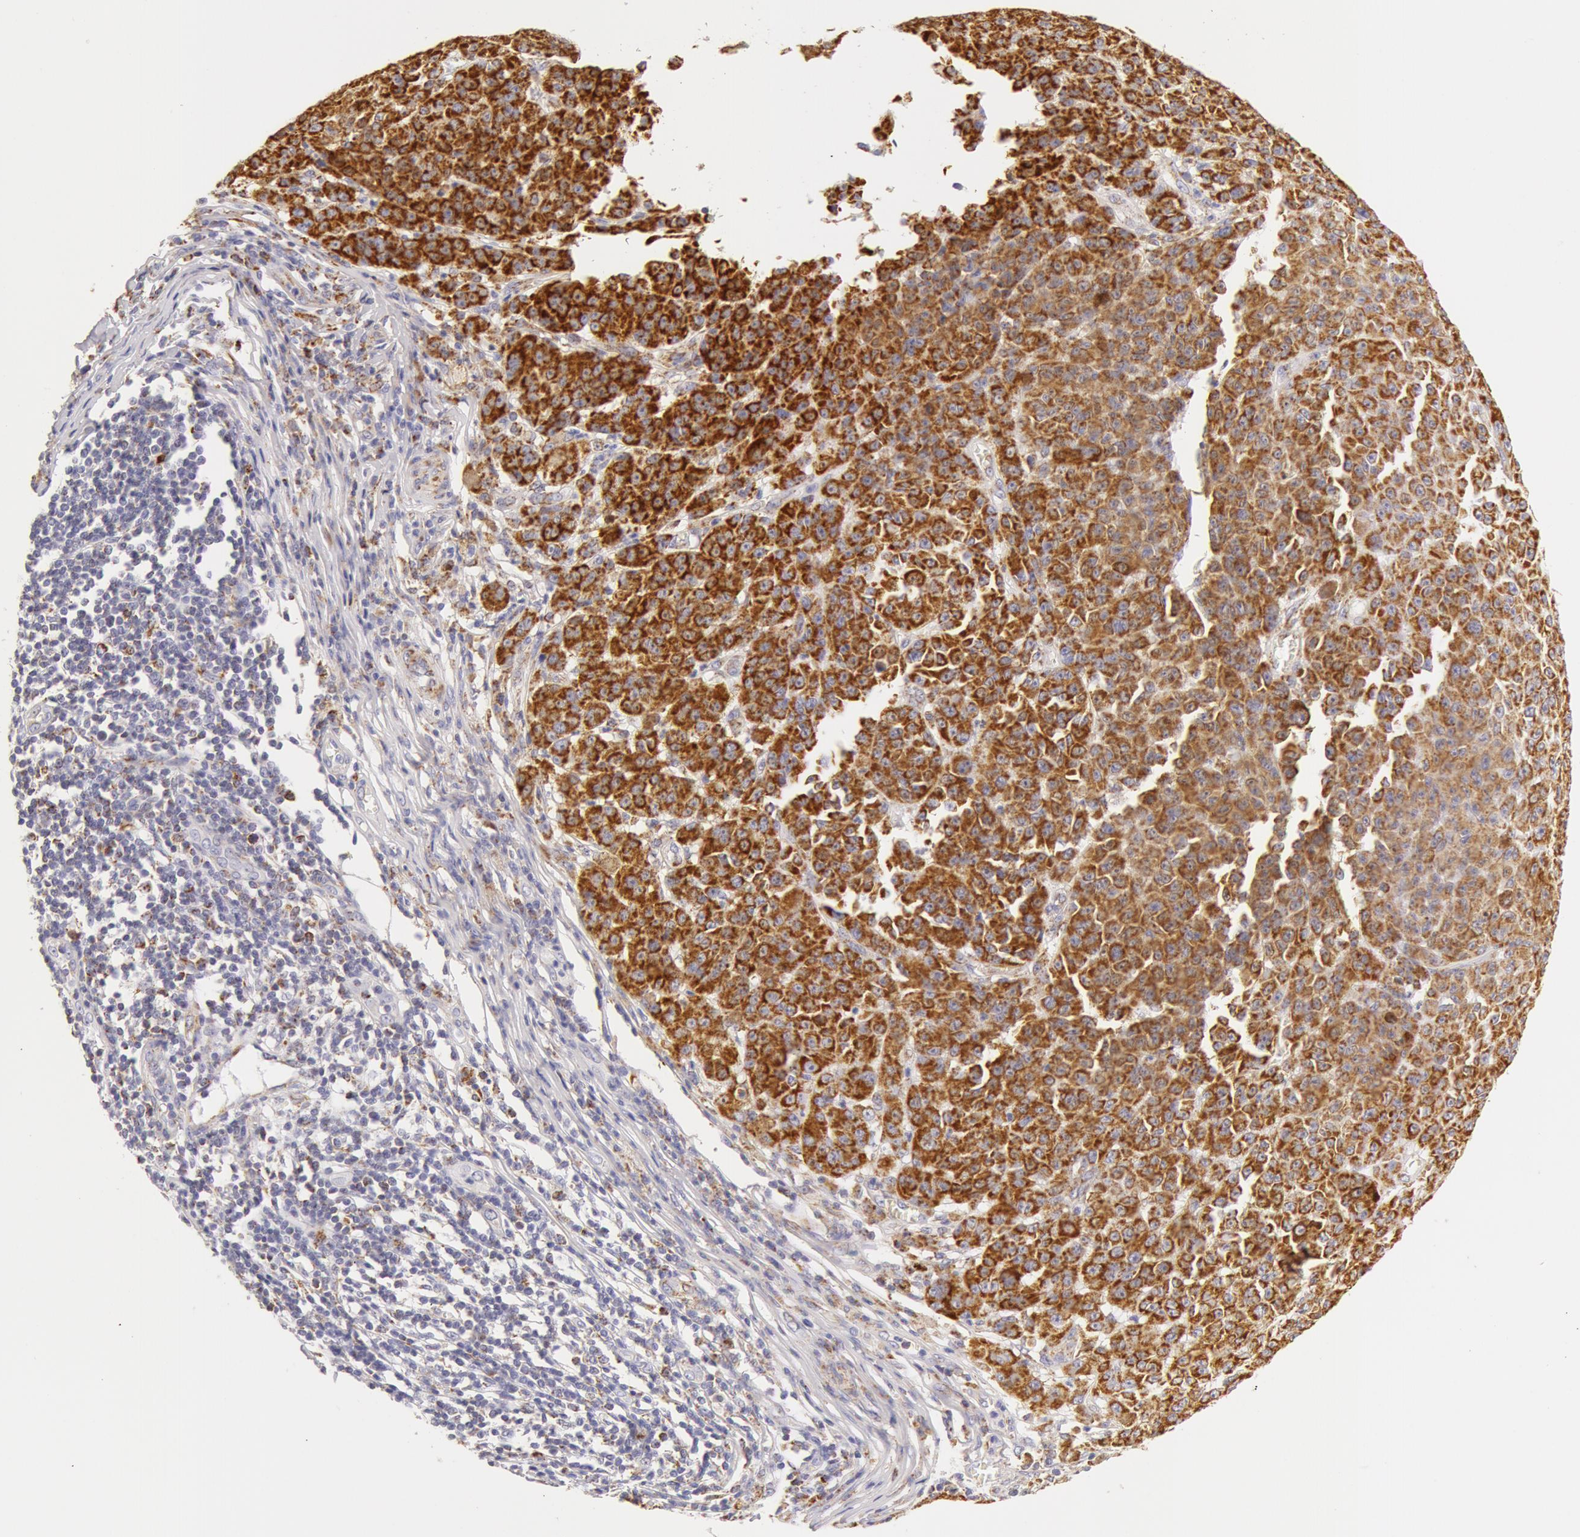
{"staining": {"intensity": "strong", "quantity": ">75%", "location": "cytoplasmic/membranous"}, "tissue": "melanoma", "cell_type": "Tumor cells", "image_type": "cancer", "snomed": [{"axis": "morphology", "description": "Malignant melanoma, NOS"}, {"axis": "topography", "description": "Skin"}], "caption": "Immunohistochemistry staining of melanoma, which exhibits high levels of strong cytoplasmic/membranous staining in about >75% of tumor cells indicating strong cytoplasmic/membranous protein staining. The staining was performed using DAB (brown) for protein detection and nuclei were counterstained in hematoxylin (blue).", "gene": "ATP5F1B", "patient": {"sex": "male", "age": 64}}